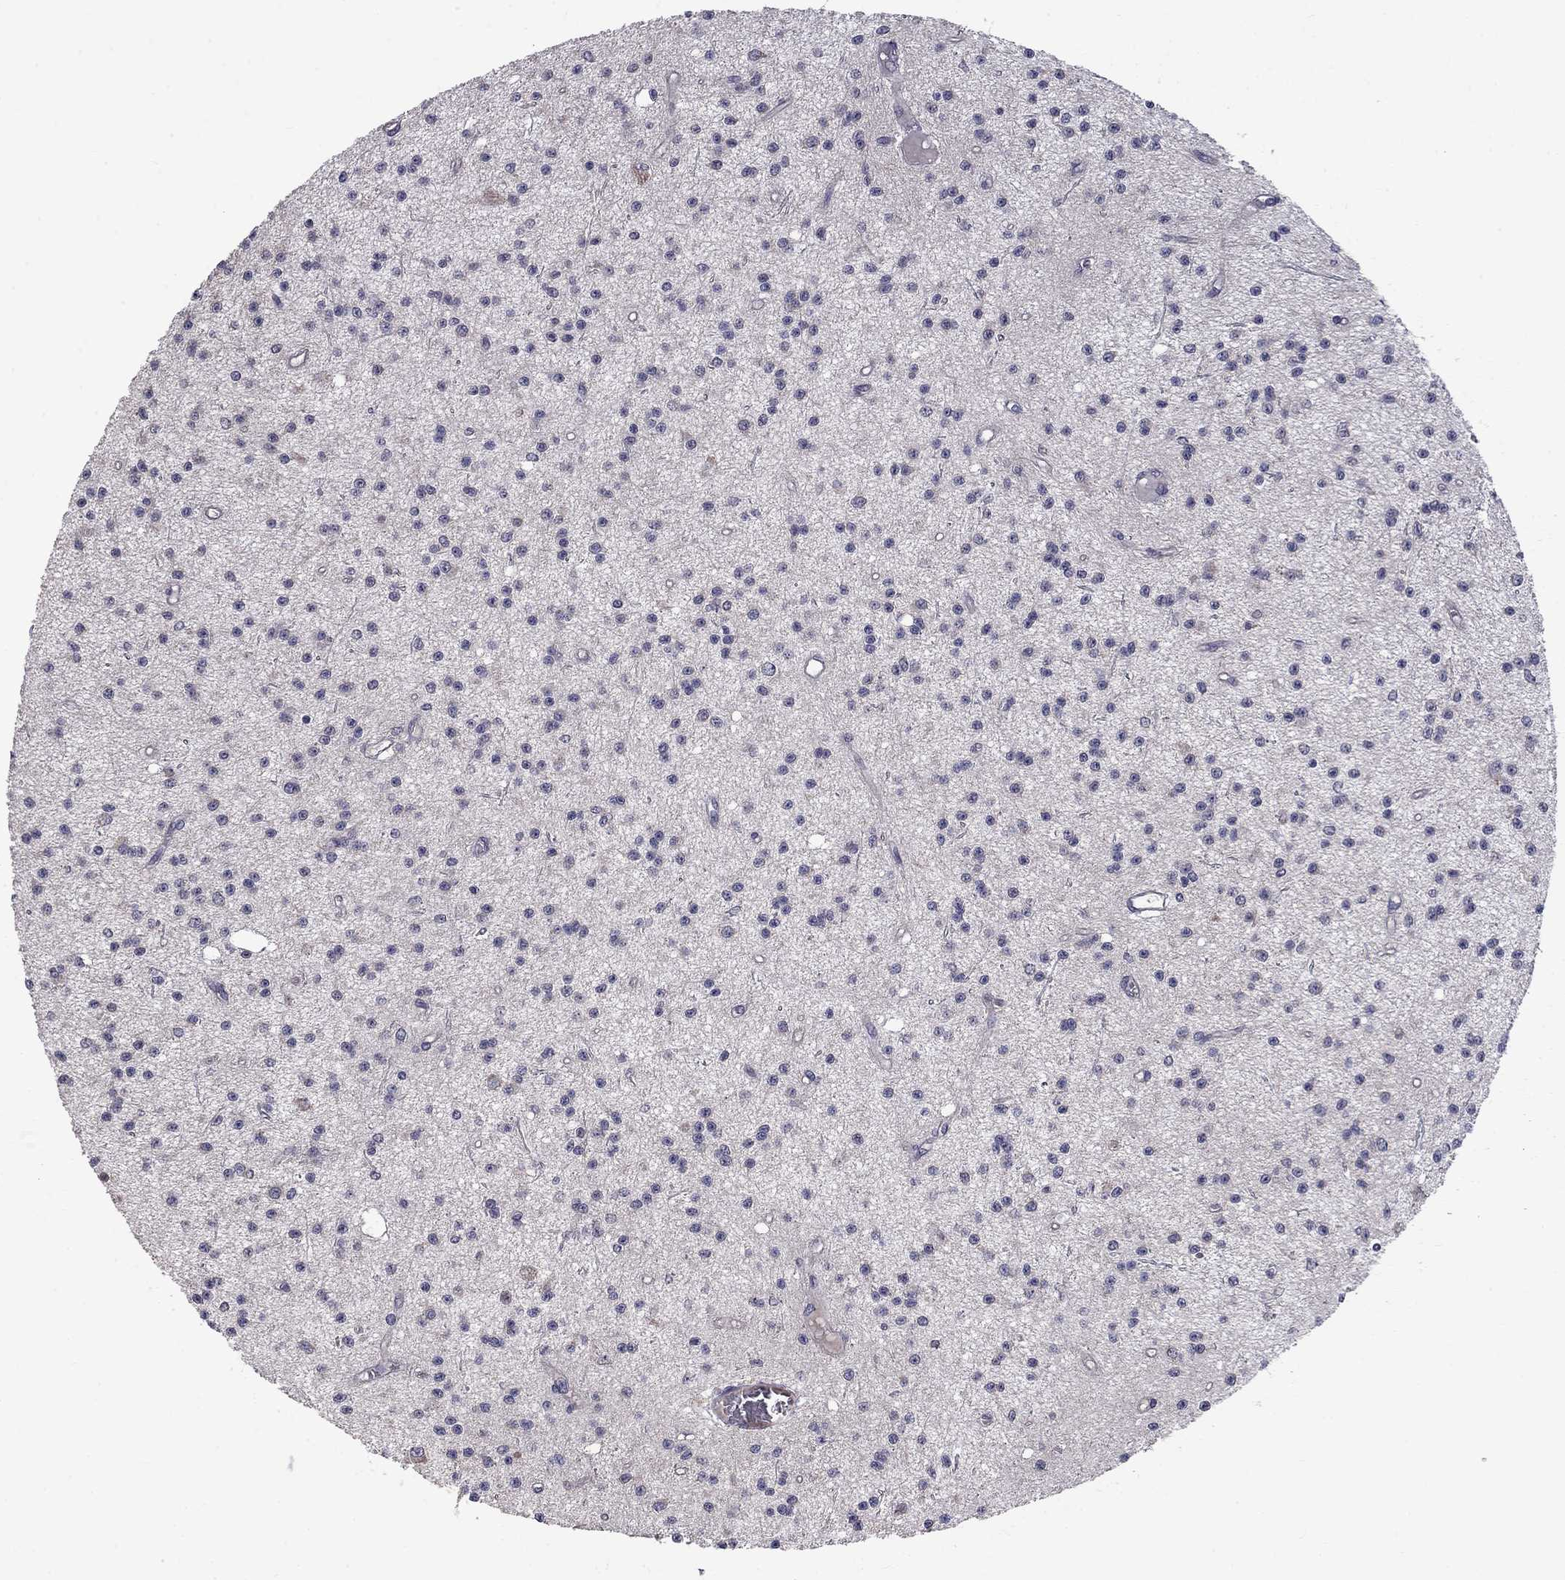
{"staining": {"intensity": "negative", "quantity": "none", "location": "none"}, "tissue": "glioma", "cell_type": "Tumor cells", "image_type": "cancer", "snomed": [{"axis": "morphology", "description": "Glioma, malignant, Low grade"}, {"axis": "topography", "description": "Brain"}], "caption": "Protein analysis of malignant glioma (low-grade) displays no significant staining in tumor cells. (Immunohistochemistry, brightfield microscopy, high magnification).", "gene": "SLC39A14", "patient": {"sex": "male", "age": 27}}